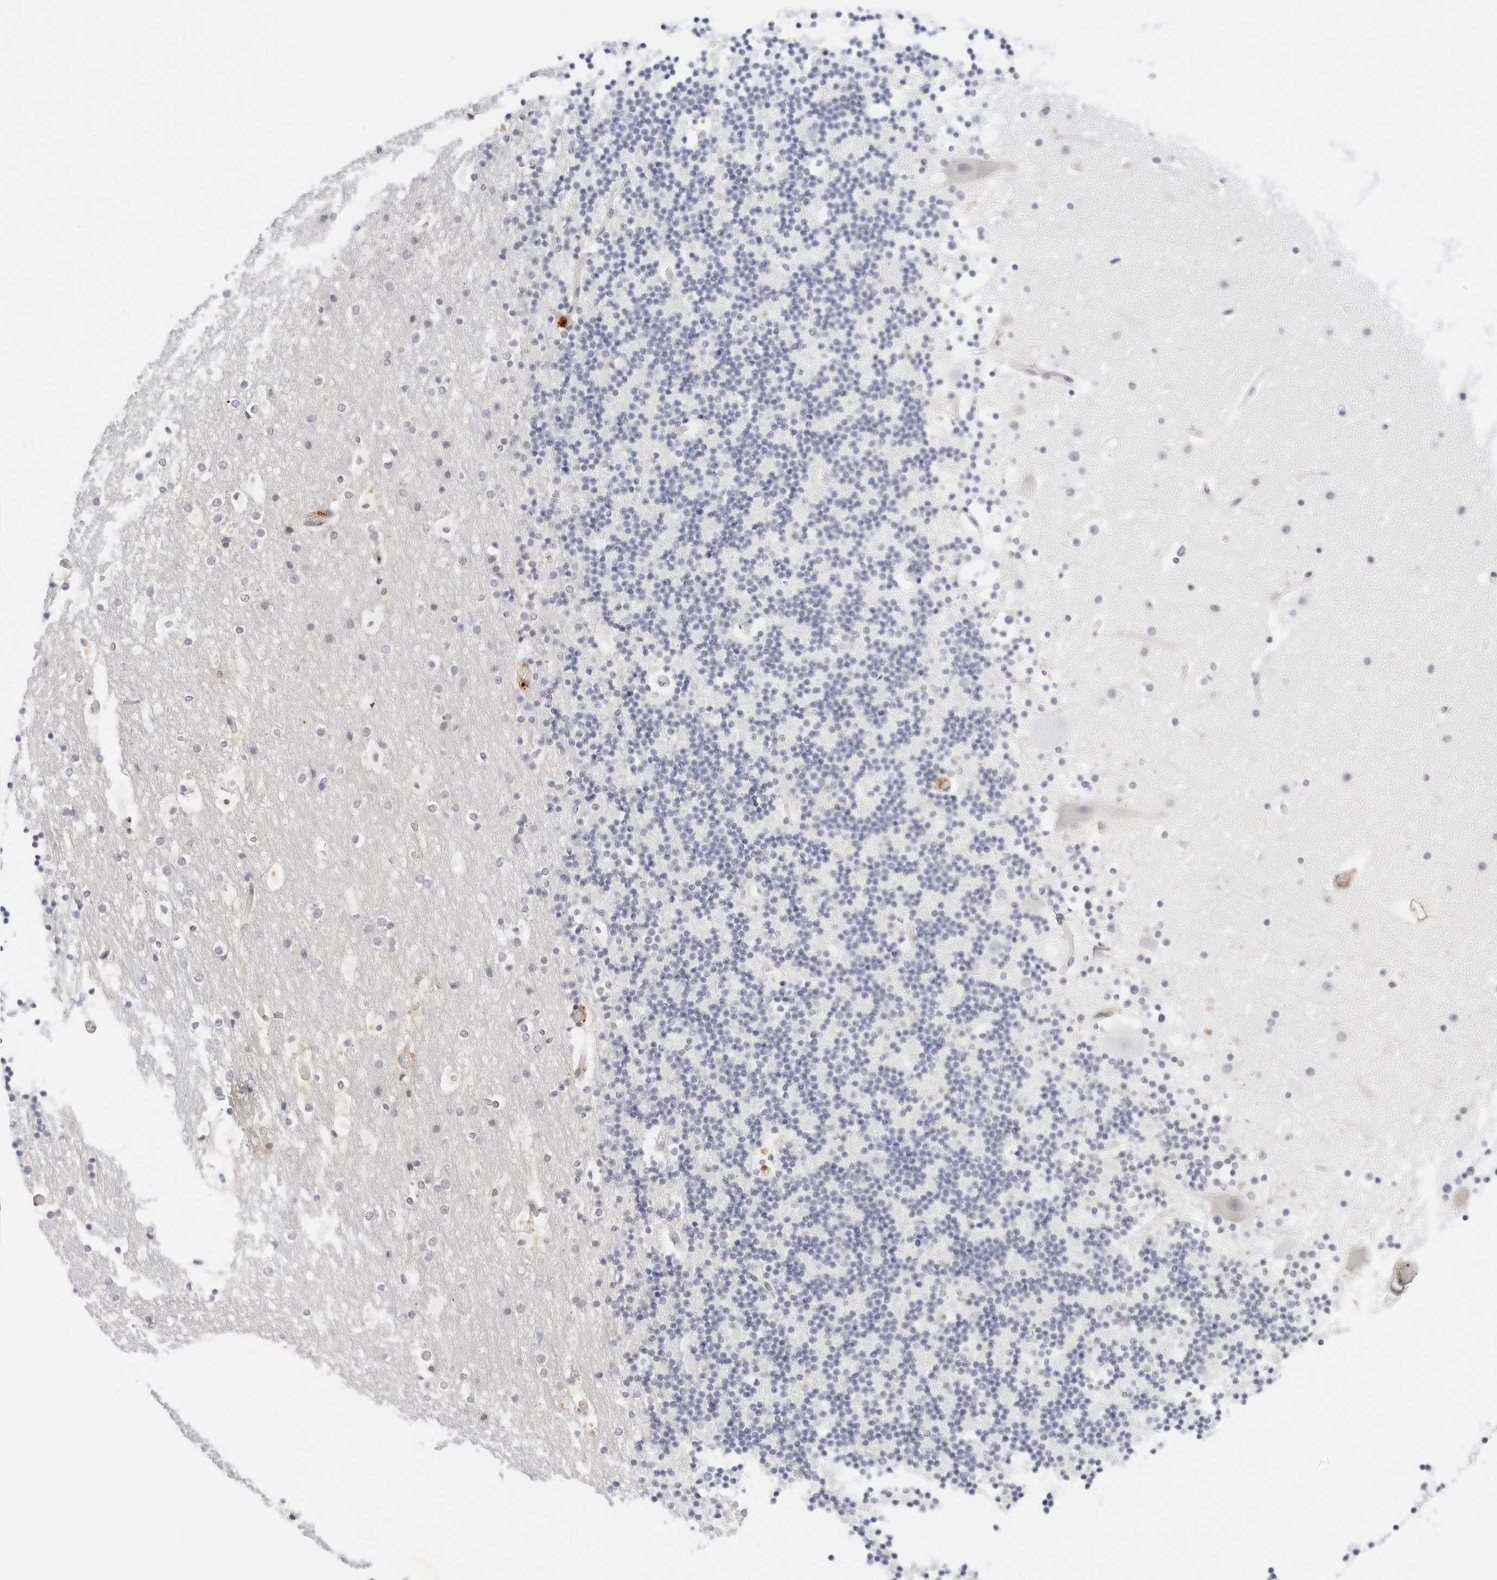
{"staining": {"intensity": "negative", "quantity": "none", "location": "none"}, "tissue": "cerebellum", "cell_type": "Cells in granular layer", "image_type": "normal", "snomed": [{"axis": "morphology", "description": "Normal tissue, NOS"}, {"axis": "topography", "description": "Cerebellum"}], "caption": "DAB immunohistochemical staining of unremarkable human cerebellum exhibits no significant positivity in cells in granular layer. The staining is performed using DAB (3,3'-diaminobenzidine) brown chromogen with nuclei counter-stained in using hematoxylin.", "gene": "PKDCC", "patient": {"sex": "male", "age": 57}}